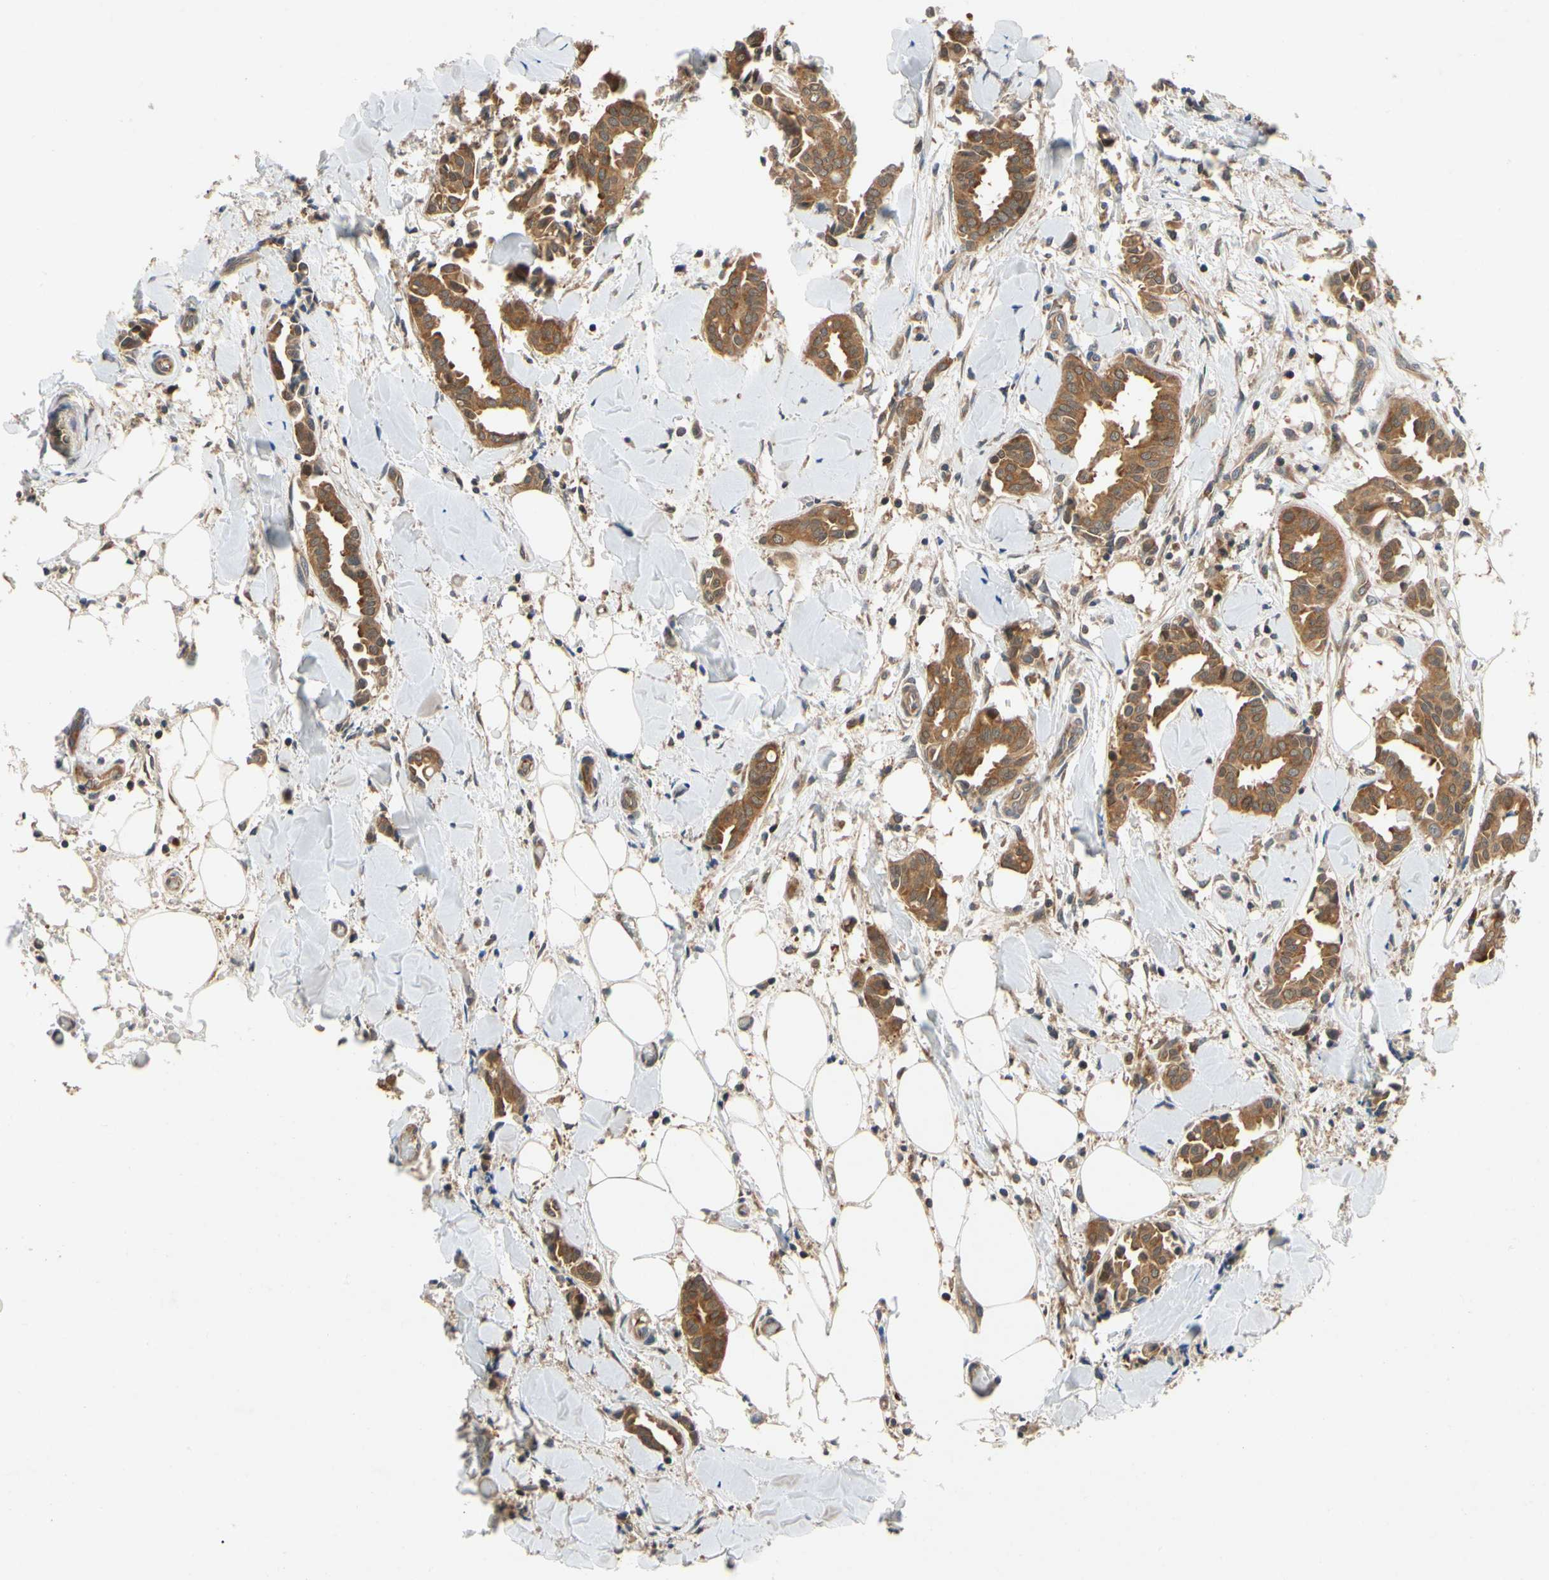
{"staining": {"intensity": "strong", "quantity": ">75%", "location": "cytoplasmic/membranous"}, "tissue": "head and neck cancer", "cell_type": "Tumor cells", "image_type": "cancer", "snomed": [{"axis": "morphology", "description": "Adenocarcinoma, NOS"}, {"axis": "topography", "description": "Salivary gland"}, {"axis": "topography", "description": "Head-Neck"}], "caption": "There is high levels of strong cytoplasmic/membranous expression in tumor cells of head and neck adenocarcinoma, as demonstrated by immunohistochemical staining (brown color).", "gene": "TDRP", "patient": {"sex": "female", "age": 59}}